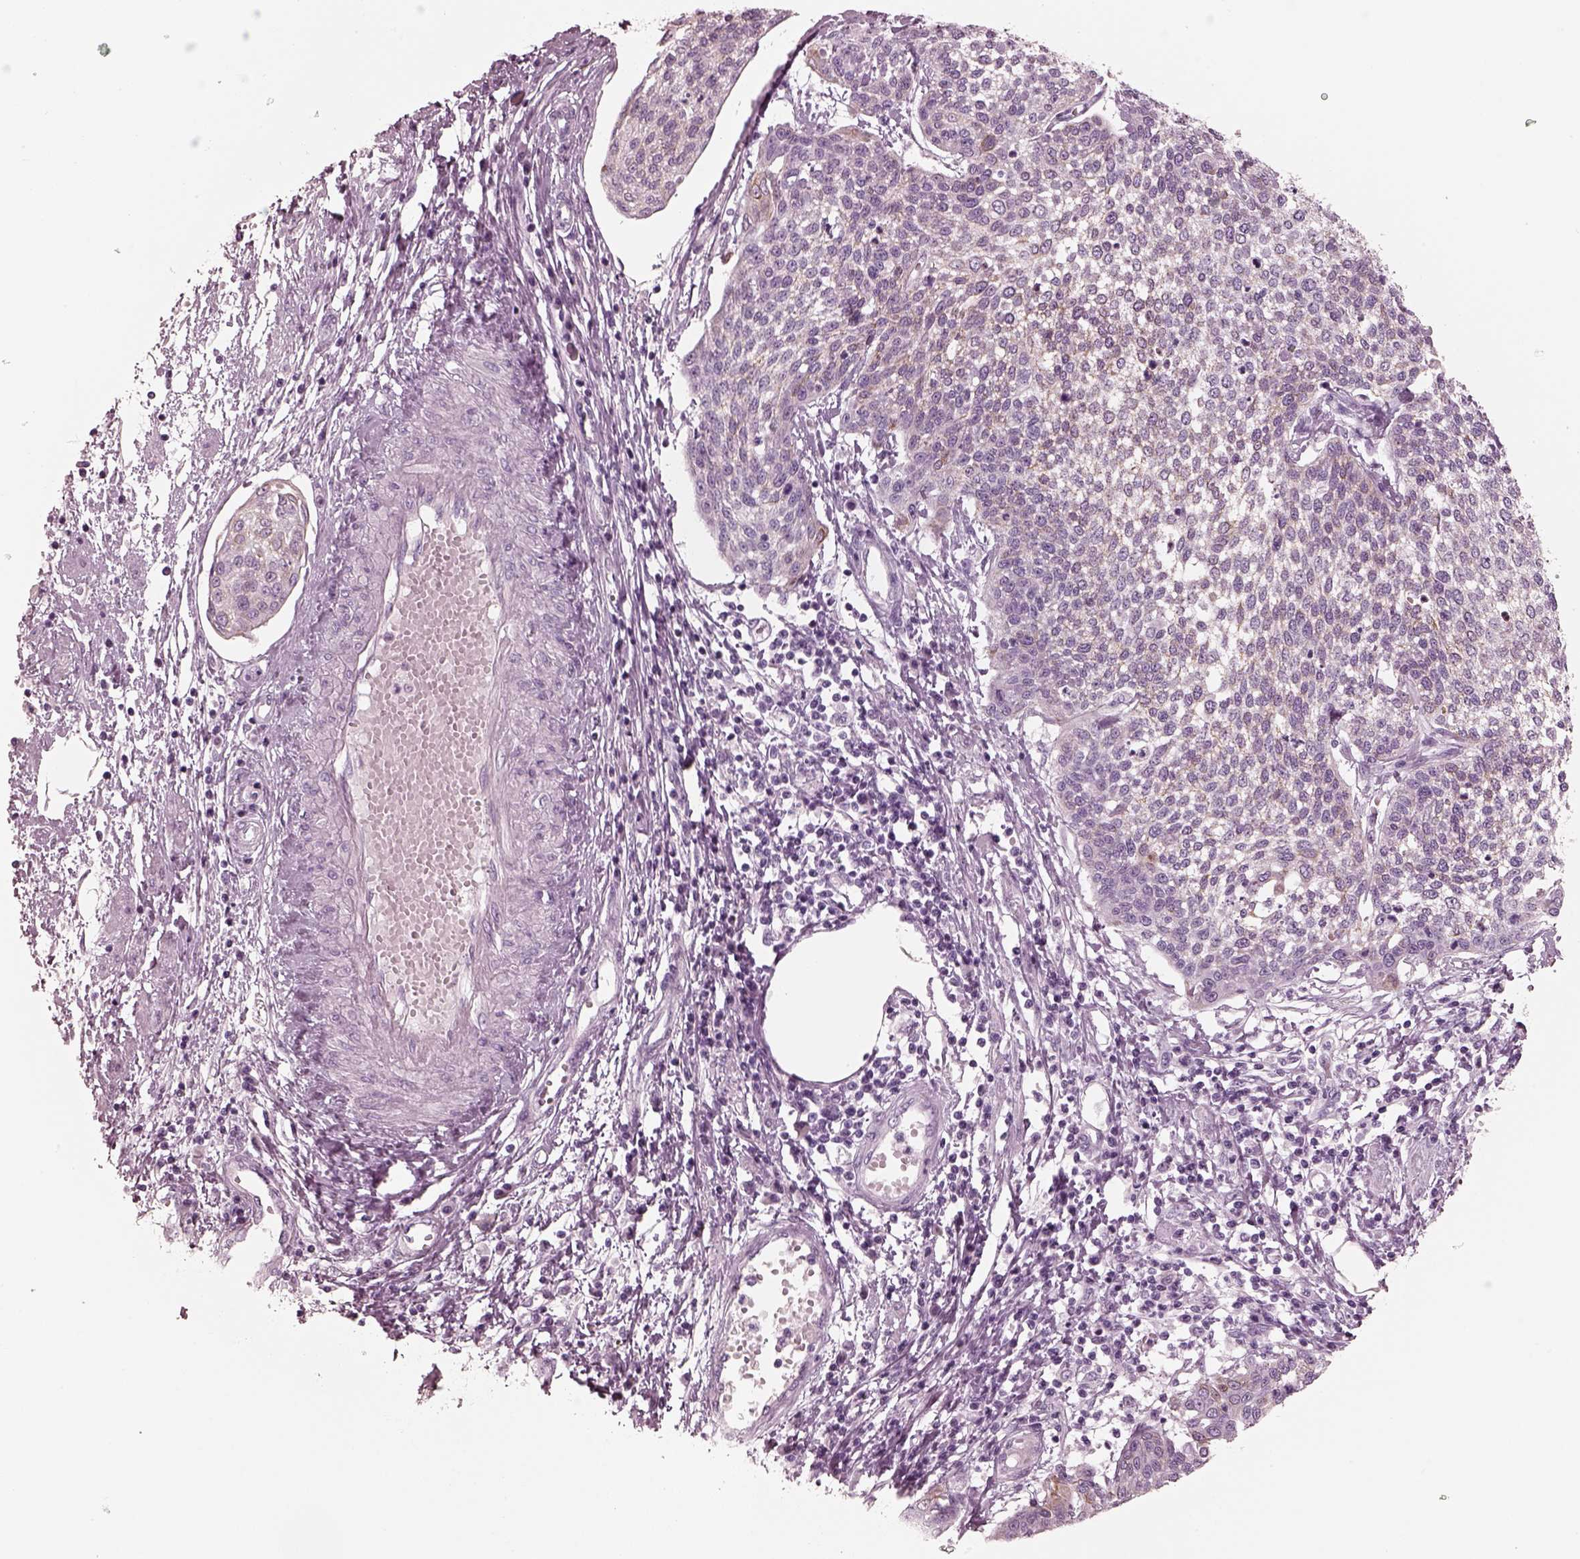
{"staining": {"intensity": "negative", "quantity": "none", "location": "none"}, "tissue": "cervical cancer", "cell_type": "Tumor cells", "image_type": "cancer", "snomed": [{"axis": "morphology", "description": "Squamous cell carcinoma, NOS"}, {"axis": "topography", "description": "Cervix"}], "caption": "Immunohistochemistry photomicrograph of neoplastic tissue: cervical cancer (squamous cell carcinoma) stained with DAB (3,3'-diaminobenzidine) reveals no significant protein positivity in tumor cells. (DAB IHC, high magnification).", "gene": "PON3", "patient": {"sex": "female", "age": 34}}